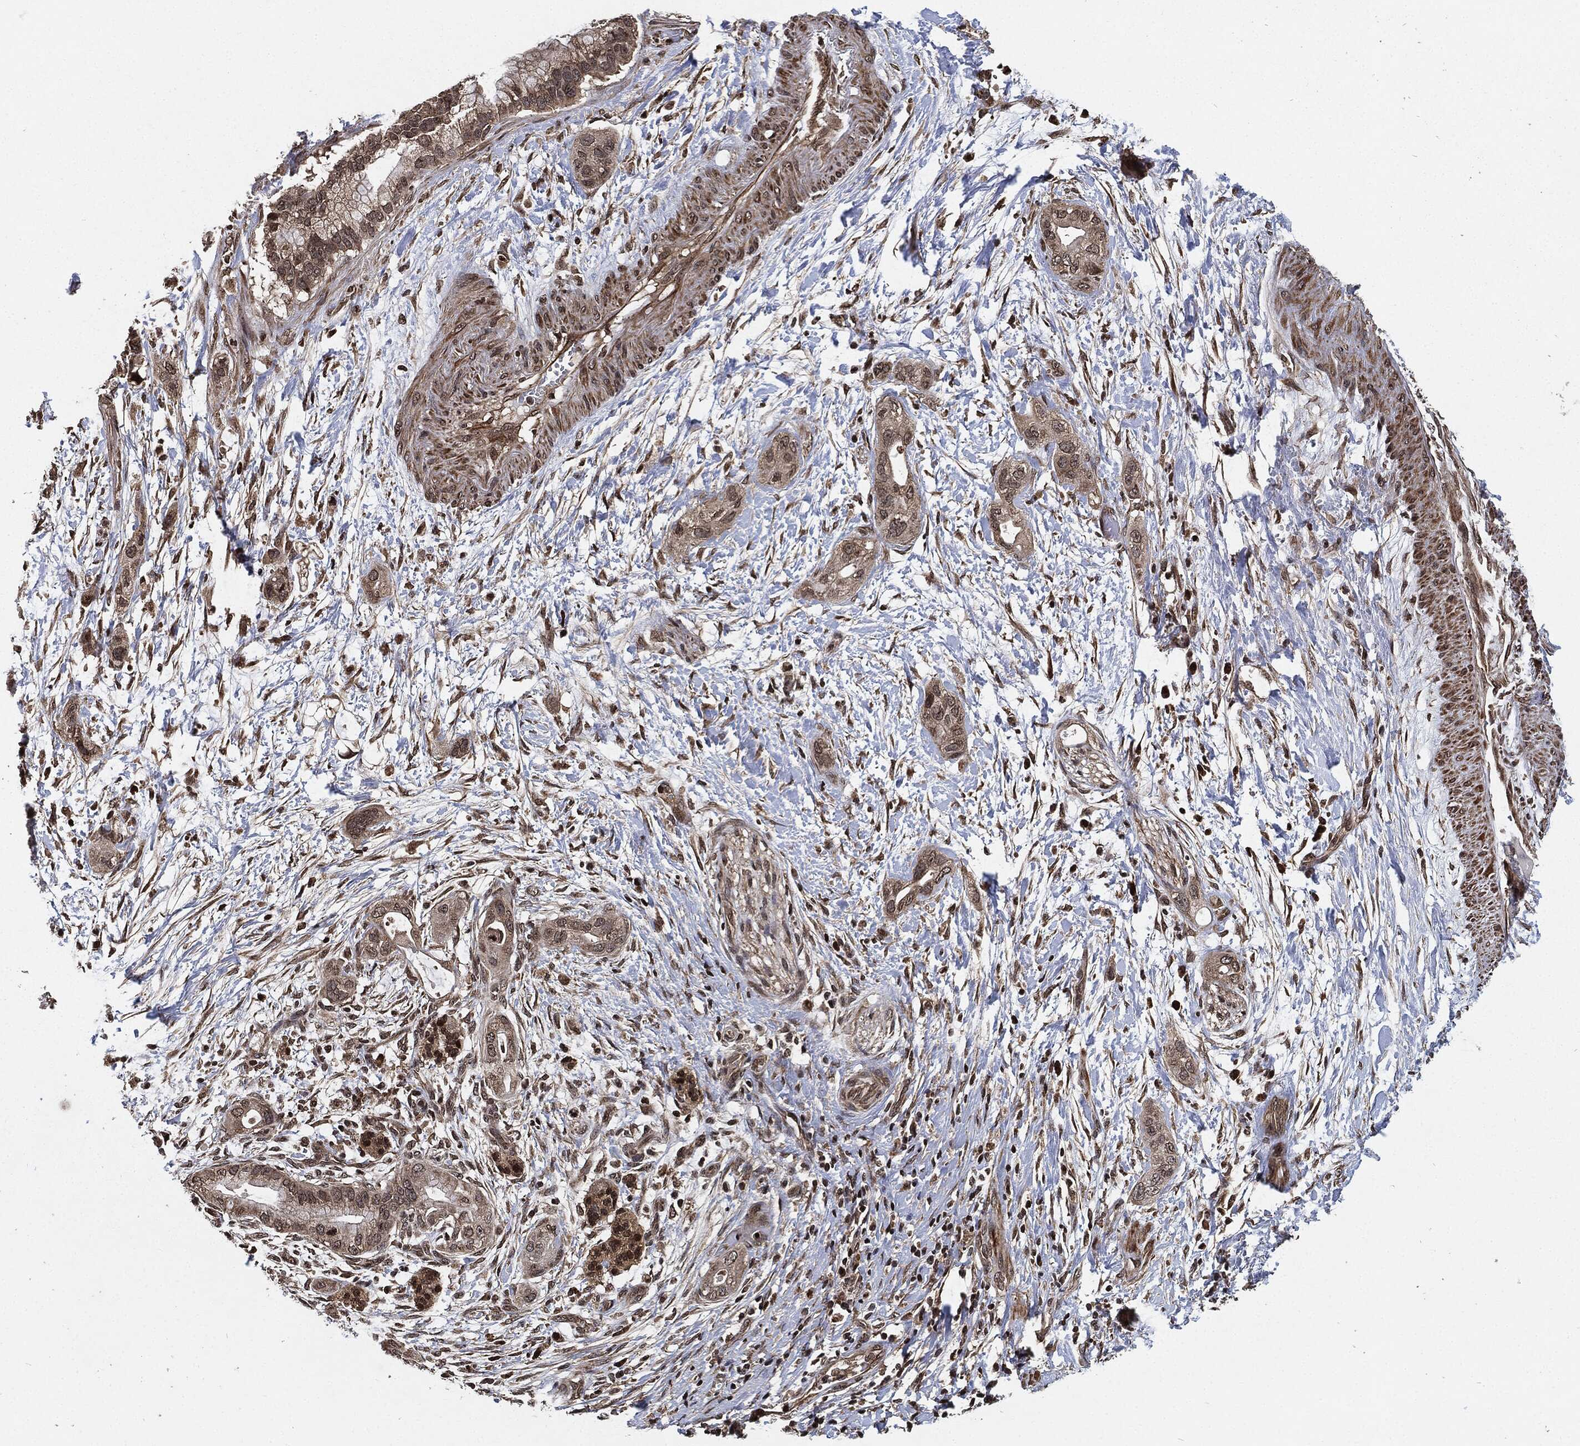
{"staining": {"intensity": "negative", "quantity": "none", "location": "none"}, "tissue": "pancreatic cancer", "cell_type": "Tumor cells", "image_type": "cancer", "snomed": [{"axis": "morphology", "description": "Adenocarcinoma, NOS"}, {"axis": "topography", "description": "Pancreas"}], "caption": "High magnification brightfield microscopy of pancreatic cancer stained with DAB (3,3'-diaminobenzidine) (brown) and counterstained with hematoxylin (blue): tumor cells show no significant expression.", "gene": "PDK1", "patient": {"sex": "male", "age": 44}}